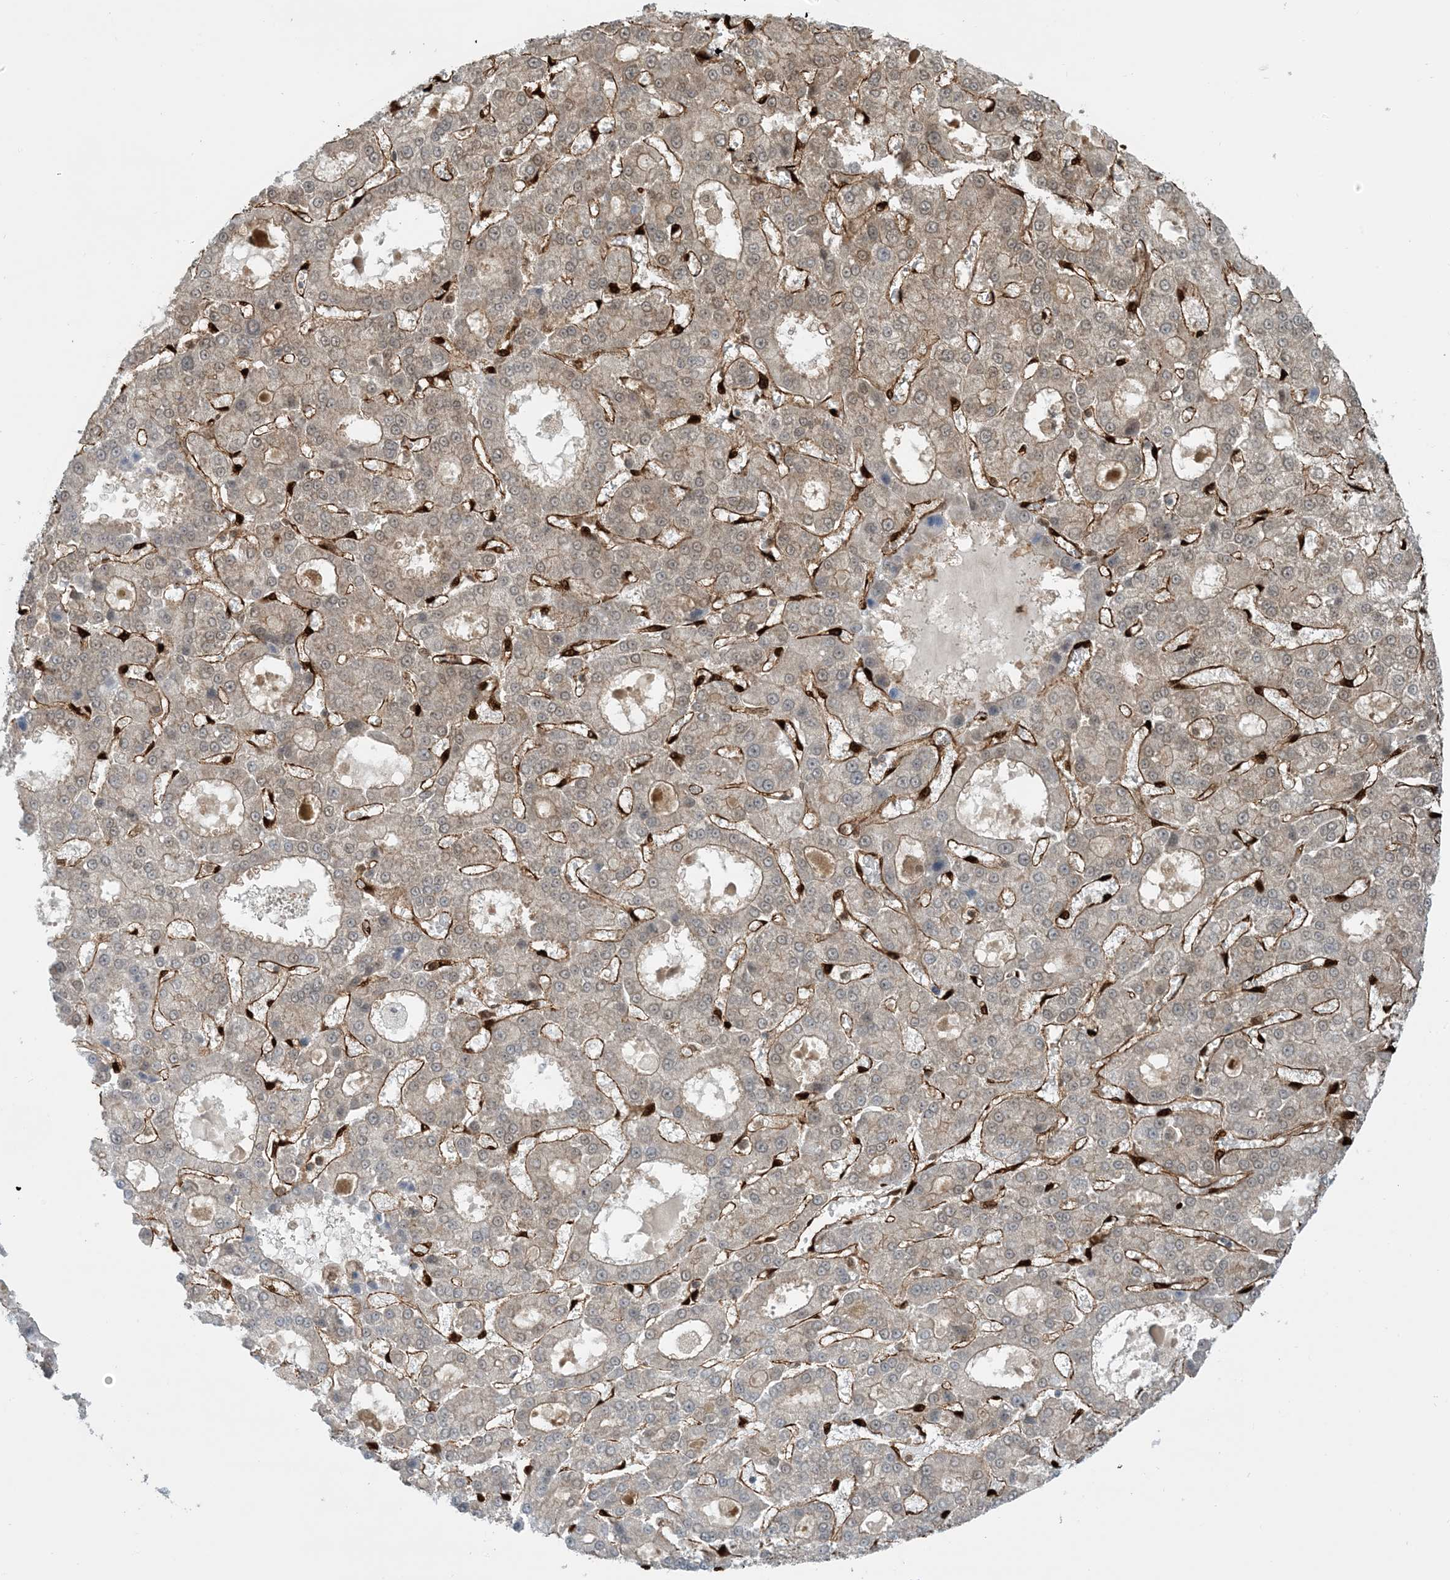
{"staining": {"intensity": "moderate", "quantity": "25%-75%", "location": "cytoplasmic/membranous"}, "tissue": "liver cancer", "cell_type": "Tumor cells", "image_type": "cancer", "snomed": [{"axis": "morphology", "description": "Carcinoma, Hepatocellular, NOS"}, {"axis": "topography", "description": "Liver"}], "caption": "Human liver hepatocellular carcinoma stained with a brown dye reveals moderate cytoplasmic/membranous positive expression in about 25%-75% of tumor cells.", "gene": "PPM1F", "patient": {"sex": "male", "age": 70}}